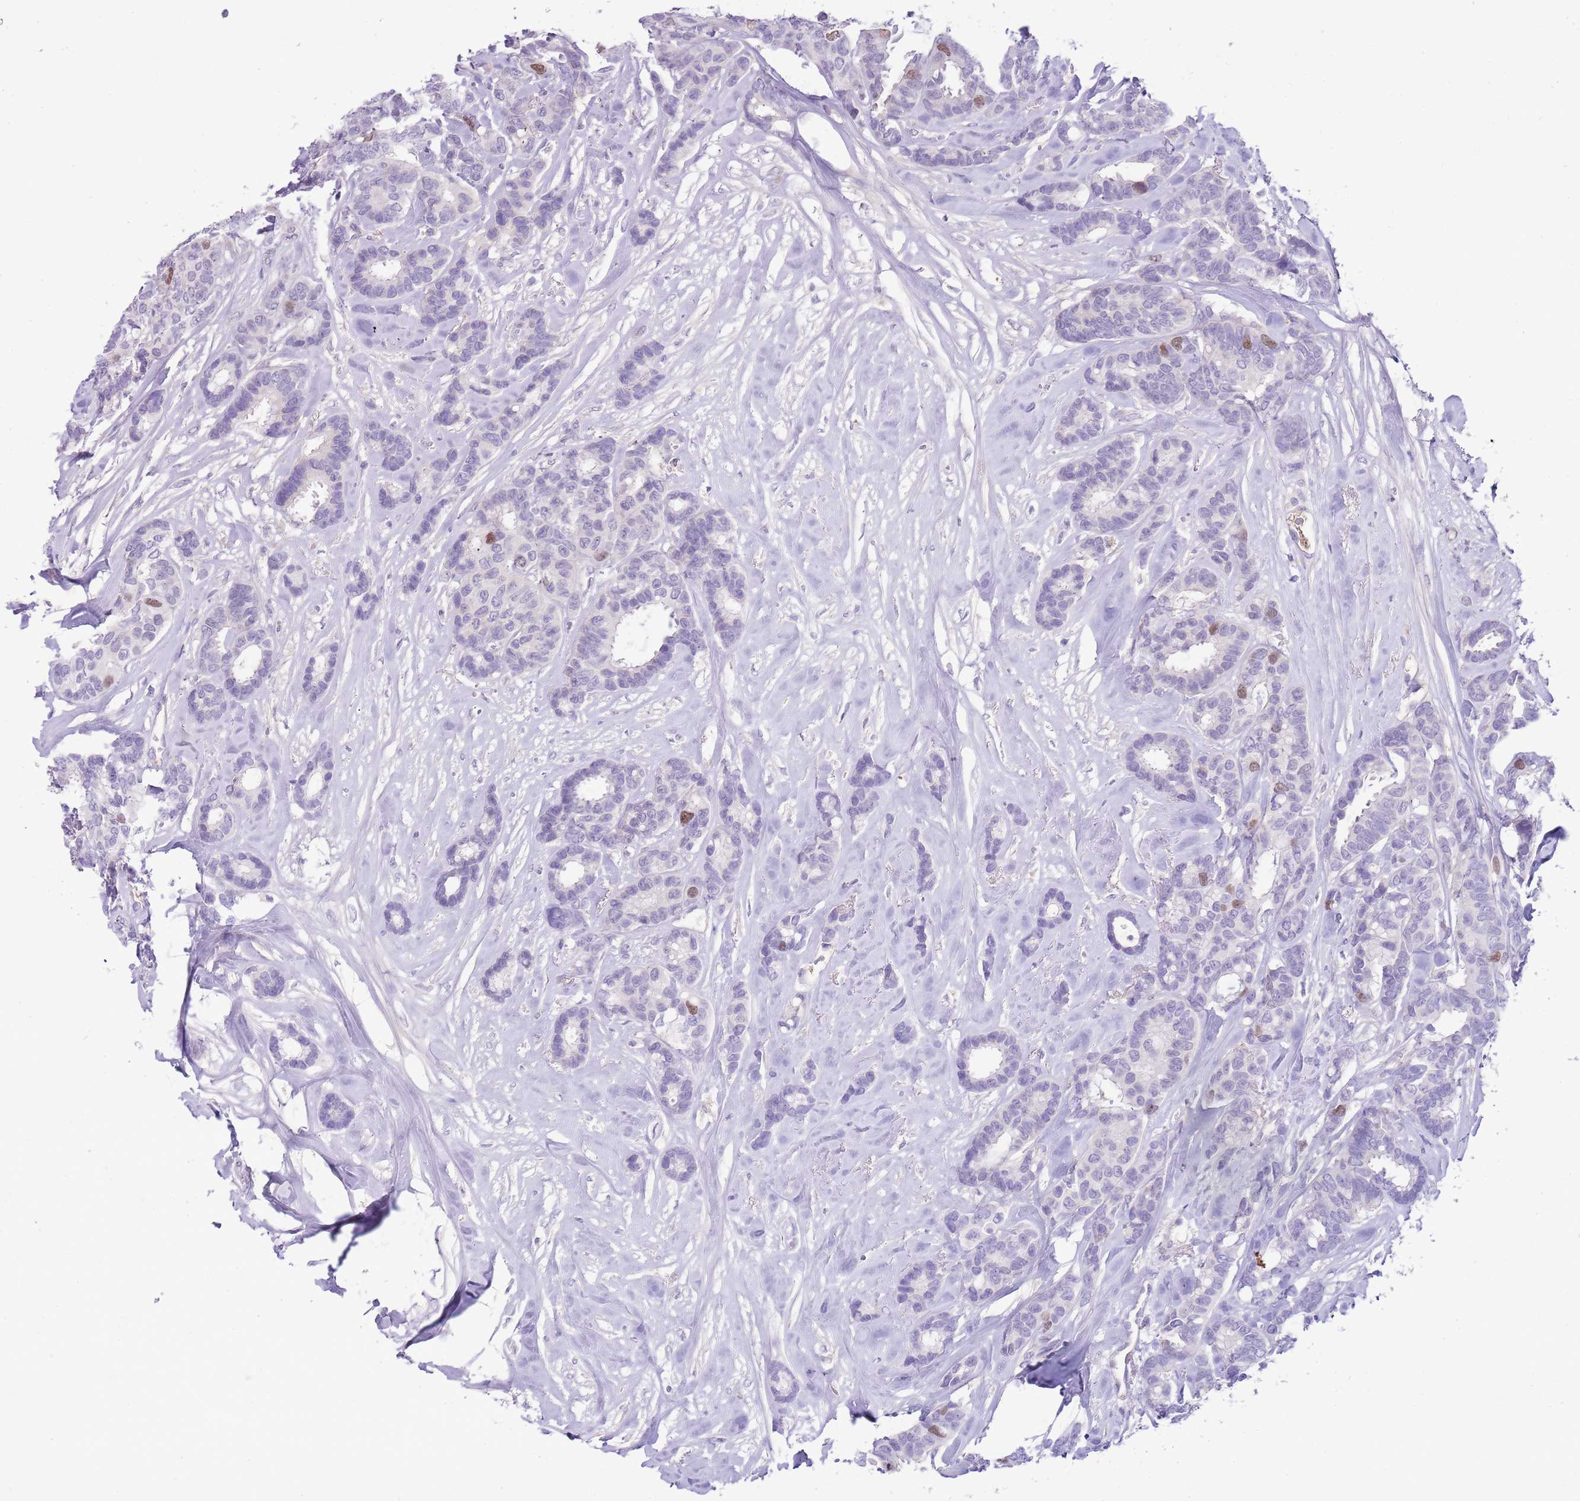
{"staining": {"intensity": "moderate", "quantity": "<25%", "location": "nuclear"}, "tissue": "breast cancer", "cell_type": "Tumor cells", "image_type": "cancer", "snomed": [{"axis": "morphology", "description": "Duct carcinoma"}, {"axis": "topography", "description": "Breast"}], "caption": "Approximately <25% of tumor cells in human breast infiltrating ductal carcinoma reveal moderate nuclear protein expression as visualized by brown immunohistochemical staining.", "gene": "FBRSL1", "patient": {"sex": "female", "age": 87}}